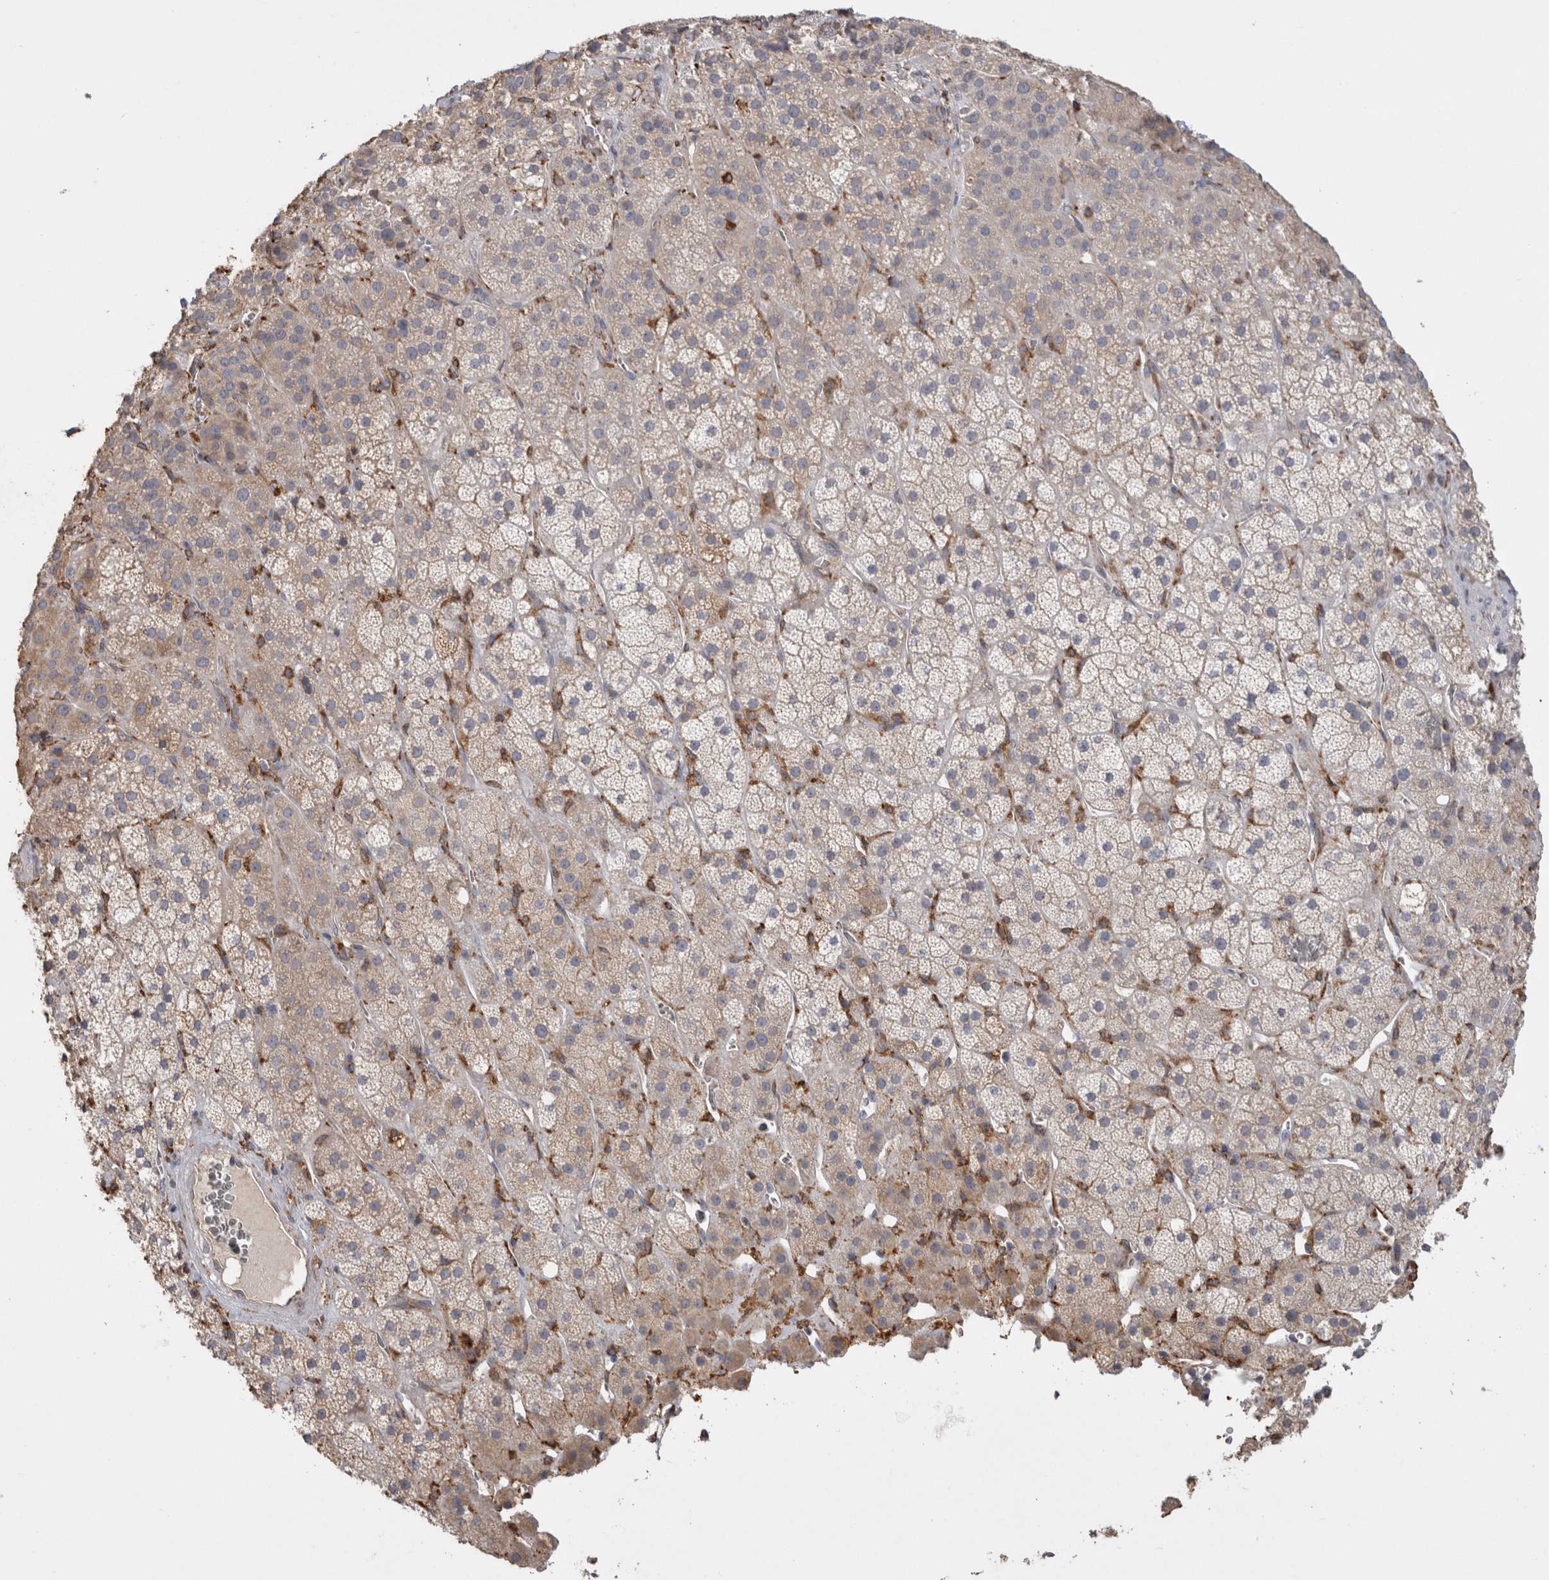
{"staining": {"intensity": "weak", "quantity": "25%-75%", "location": "cytoplasmic/membranous"}, "tissue": "adrenal gland", "cell_type": "Glandular cells", "image_type": "normal", "snomed": [{"axis": "morphology", "description": "Normal tissue, NOS"}, {"axis": "topography", "description": "Adrenal gland"}], "caption": "Unremarkable adrenal gland exhibits weak cytoplasmic/membranous expression in approximately 25%-75% of glandular cells, visualized by immunohistochemistry.", "gene": "LRPAP1", "patient": {"sex": "male", "age": 57}}